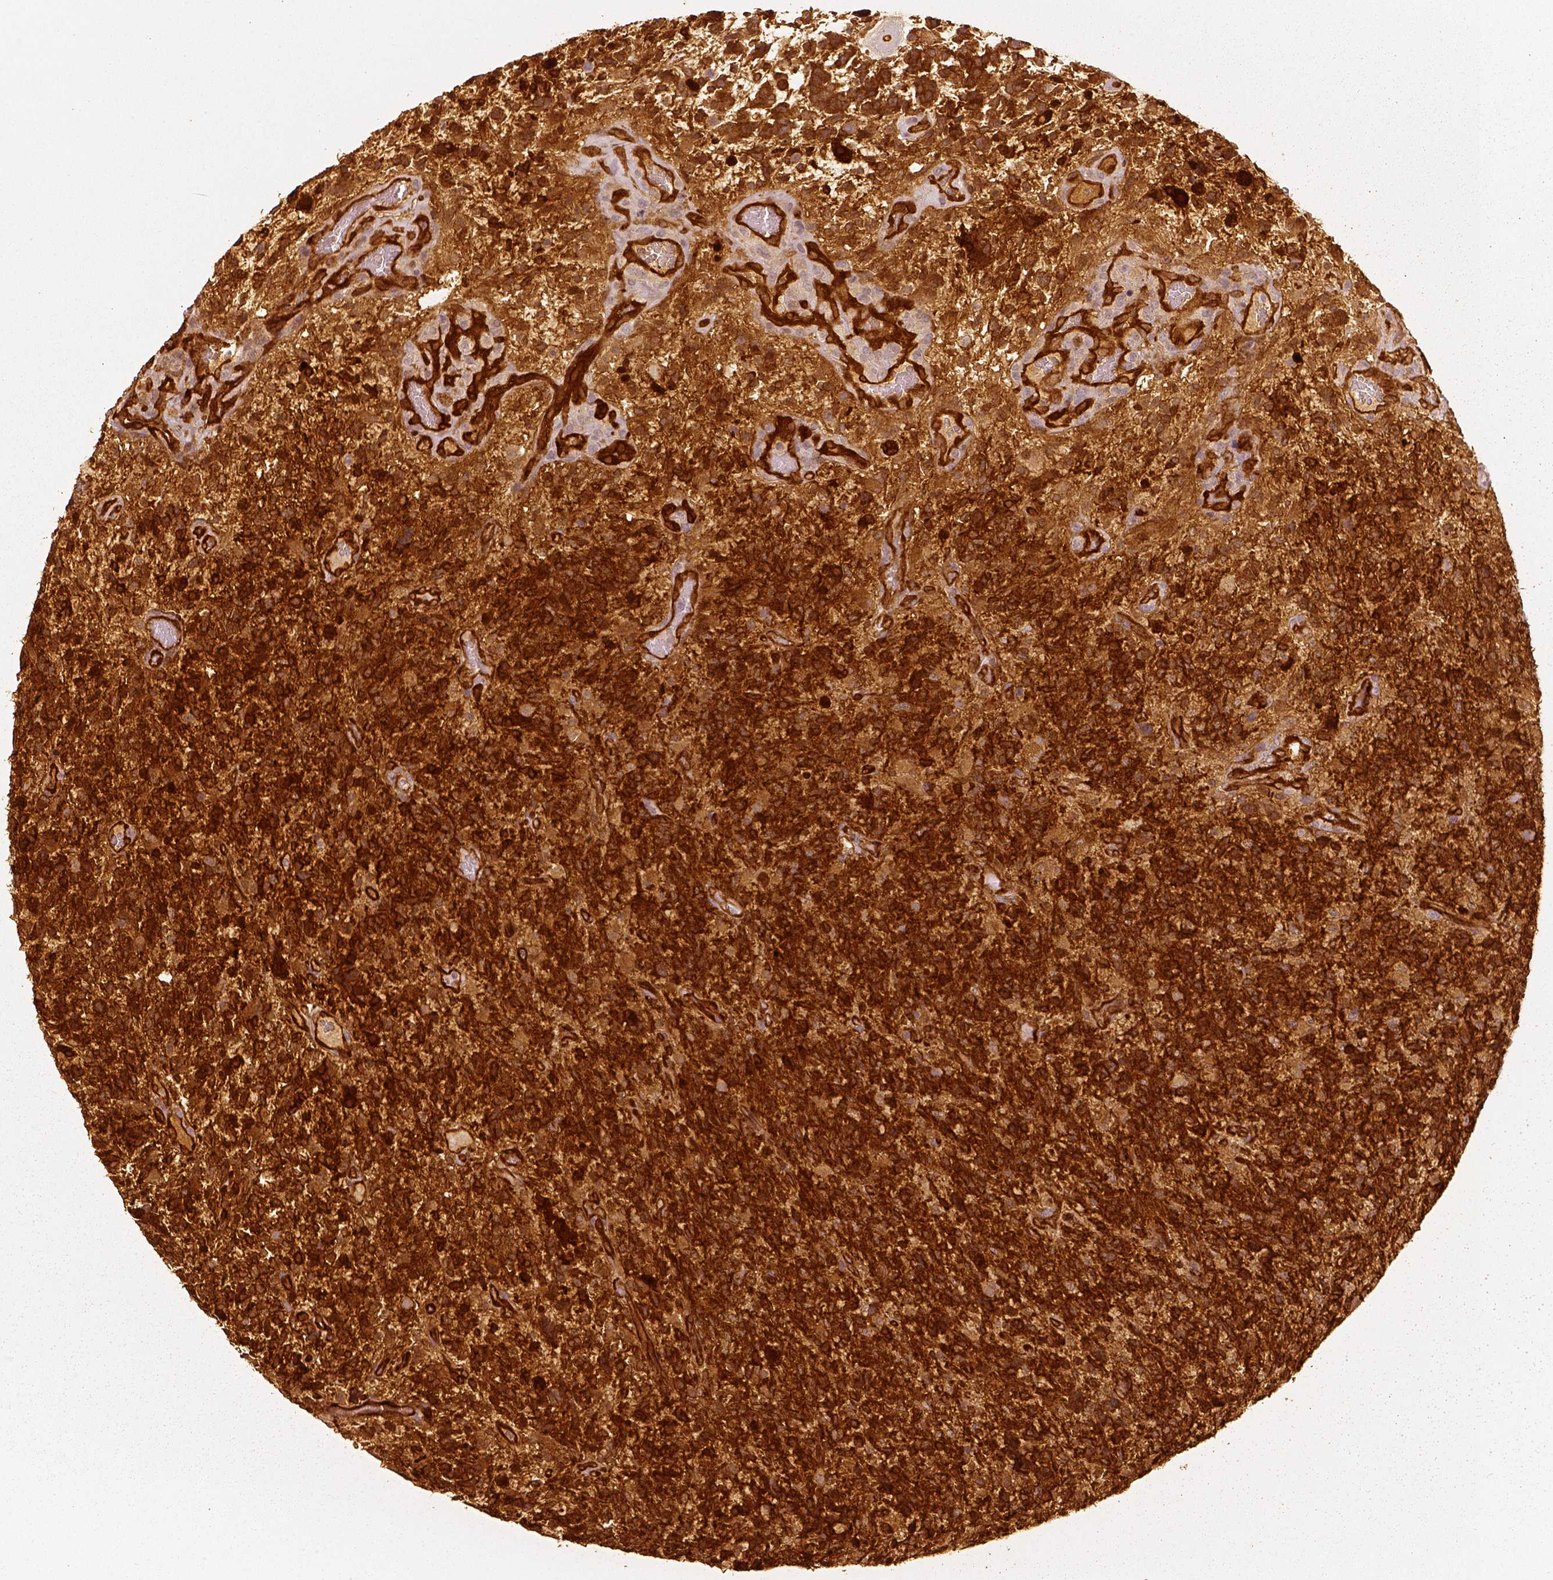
{"staining": {"intensity": "strong", "quantity": ">75%", "location": "cytoplasmic/membranous"}, "tissue": "glioma", "cell_type": "Tumor cells", "image_type": "cancer", "snomed": [{"axis": "morphology", "description": "Glioma, malignant, High grade"}, {"axis": "topography", "description": "Brain"}], "caption": "Human glioma stained for a protein (brown) exhibits strong cytoplasmic/membranous positive staining in about >75% of tumor cells.", "gene": "FSCN1", "patient": {"sex": "female", "age": 71}}